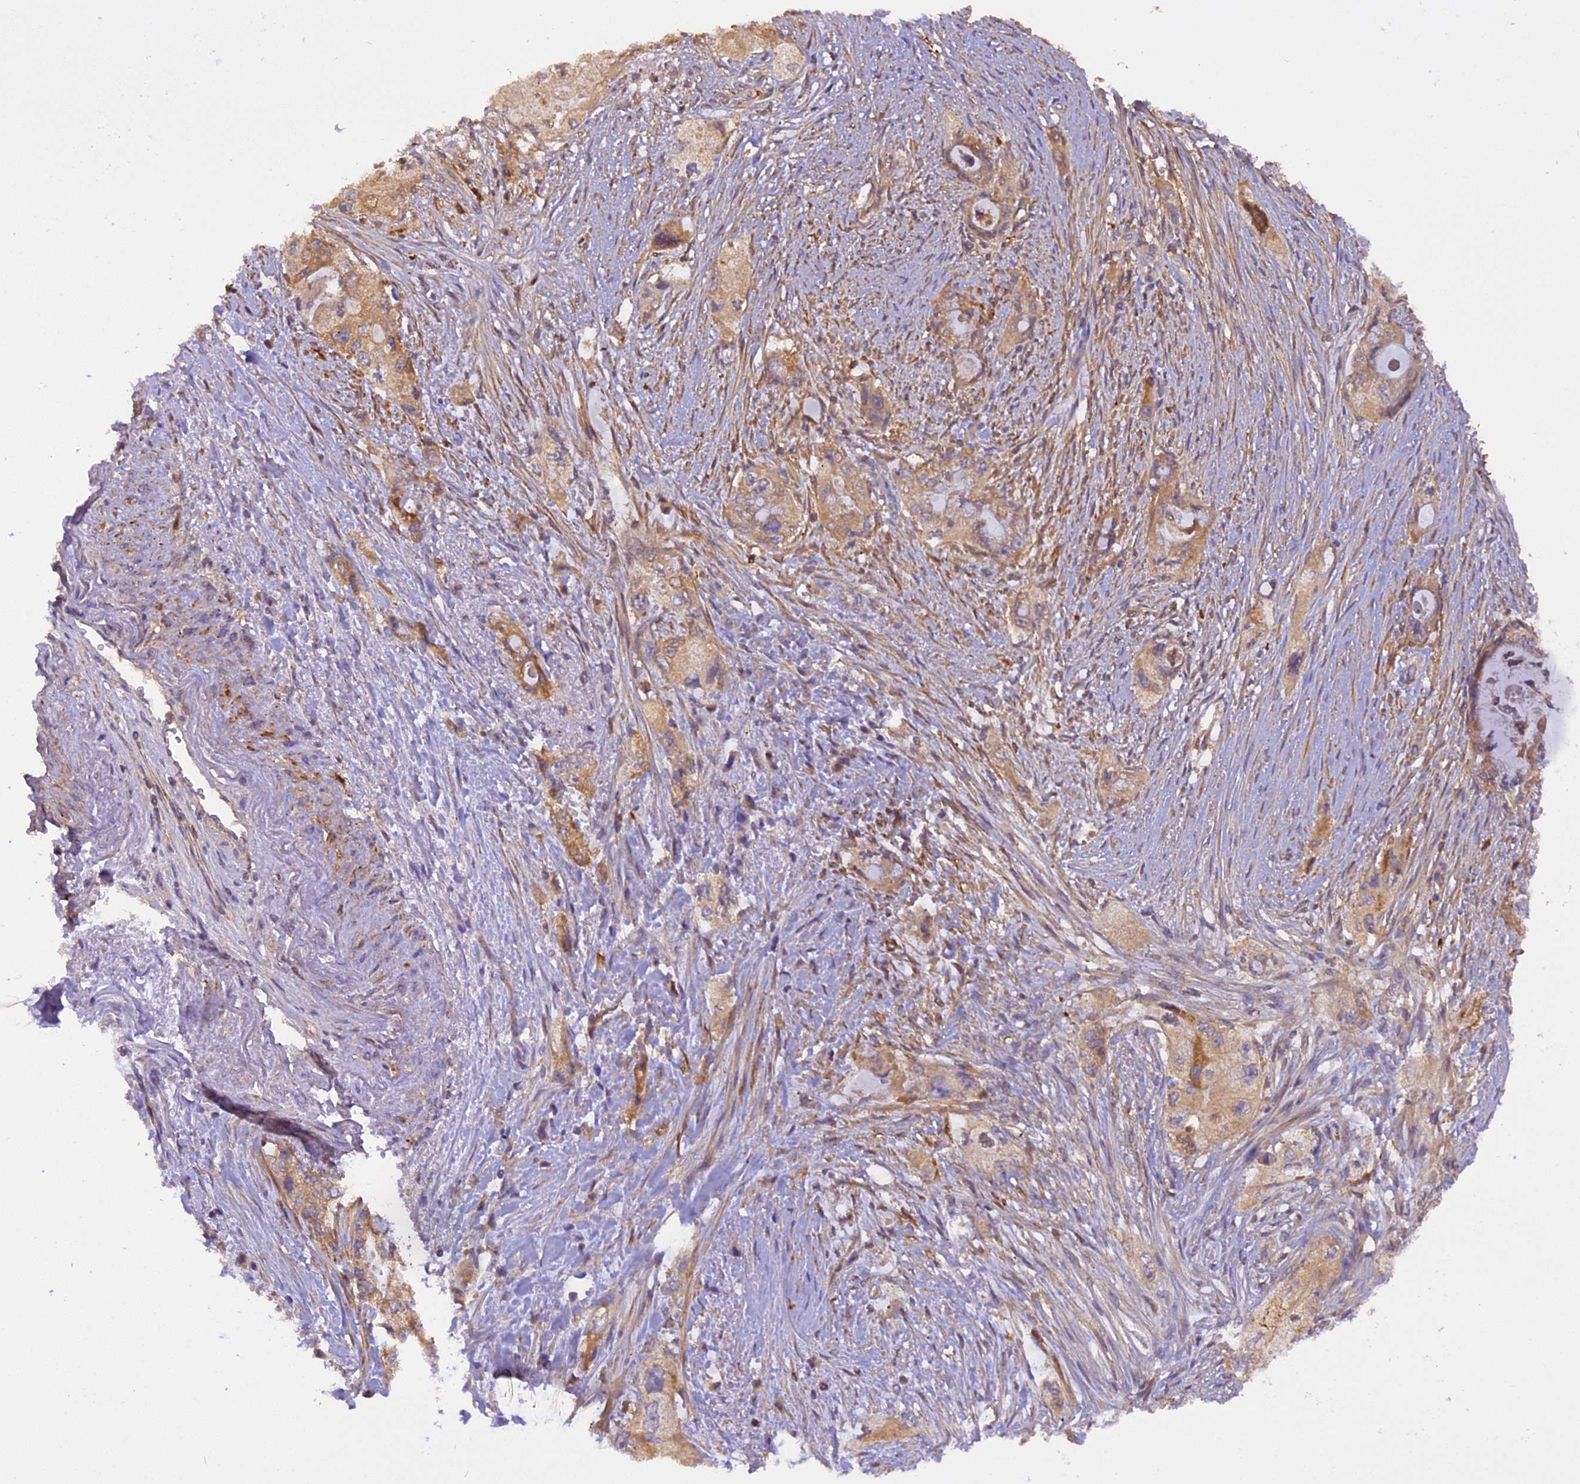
{"staining": {"intensity": "weak", "quantity": "25%-75%", "location": "cytoplasmic/membranous"}, "tissue": "pancreatic cancer", "cell_type": "Tumor cells", "image_type": "cancer", "snomed": [{"axis": "morphology", "description": "Adenocarcinoma, NOS"}, {"axis": "topography", "description": "Pancreas"}], "caption": "The immunohistochemical stain highlights weak cytoplasmic/membranous expression in tumor cells of pancreatic adenocarcinoma tissue. (DAB (3,3'-diaminobenzidine) IHC with brightfield microscopy, high magnification).", "gene": "STOML1", "patient": {"sex": "female", "age": 73}}